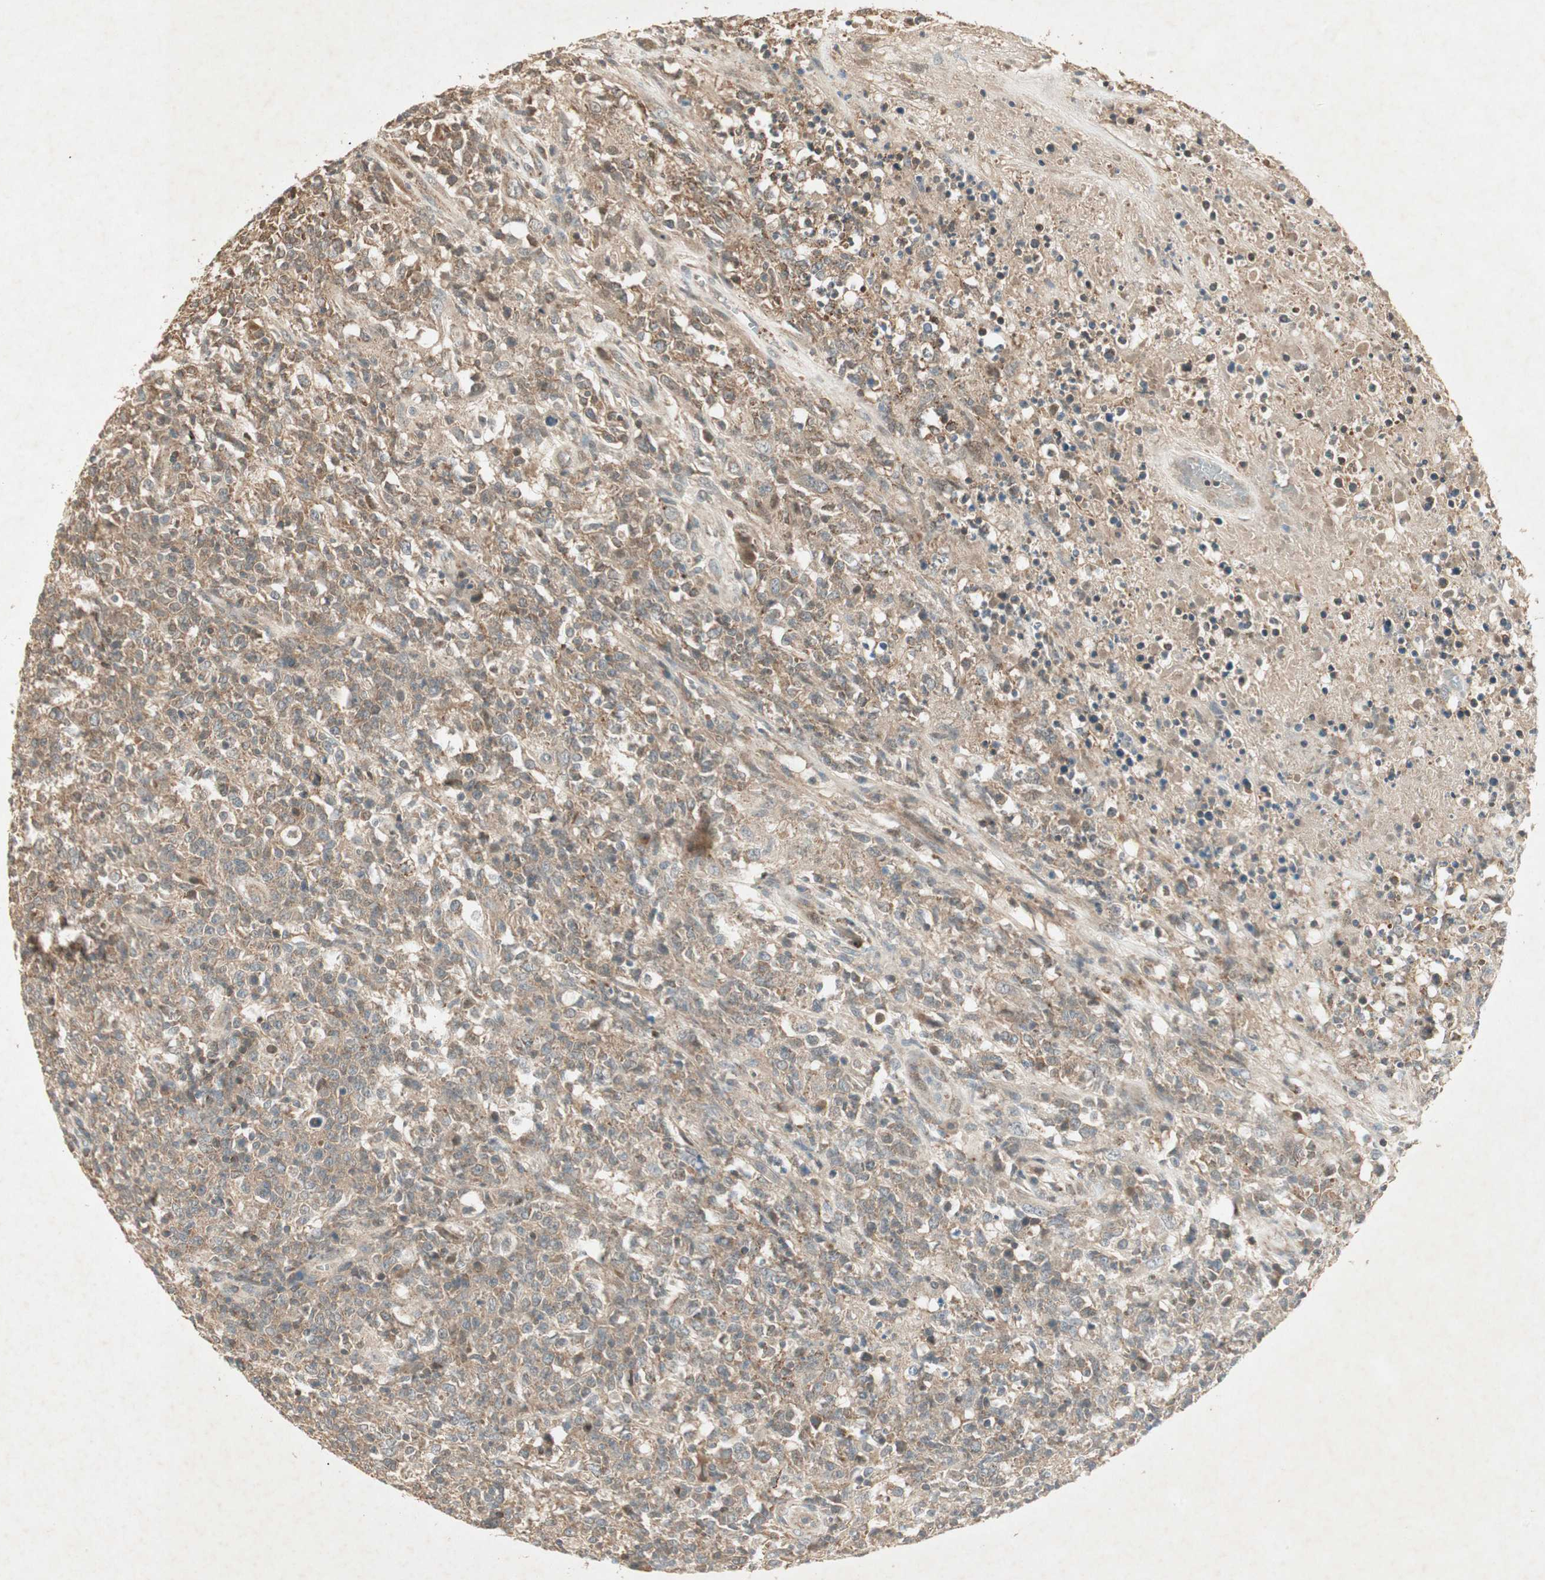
{"staining": {"intensity": "weak", "quantity": ">75%", "location": "cytoplasmic/membranous"}, "tissue": "lymphoma", "cell_type": "Tumor cells", "image_type": "cancer", "snomed": [{"axis": "morphology", "description": "Malignant lymphoma, non-Hodgkin's type, High grade"}, {"axis": "topography", "description": "Lymph node"}], "caption": "Brown immunohistochemical staining in human lymphoma exhibits weak cytoplasmic/membranous positivity in about >75% of tumor cells. (DAB IHC, brown staining for protein, blue staining for nuclei).", "gene": "USP2", "patient": {"sex": "female", "age": 84}}